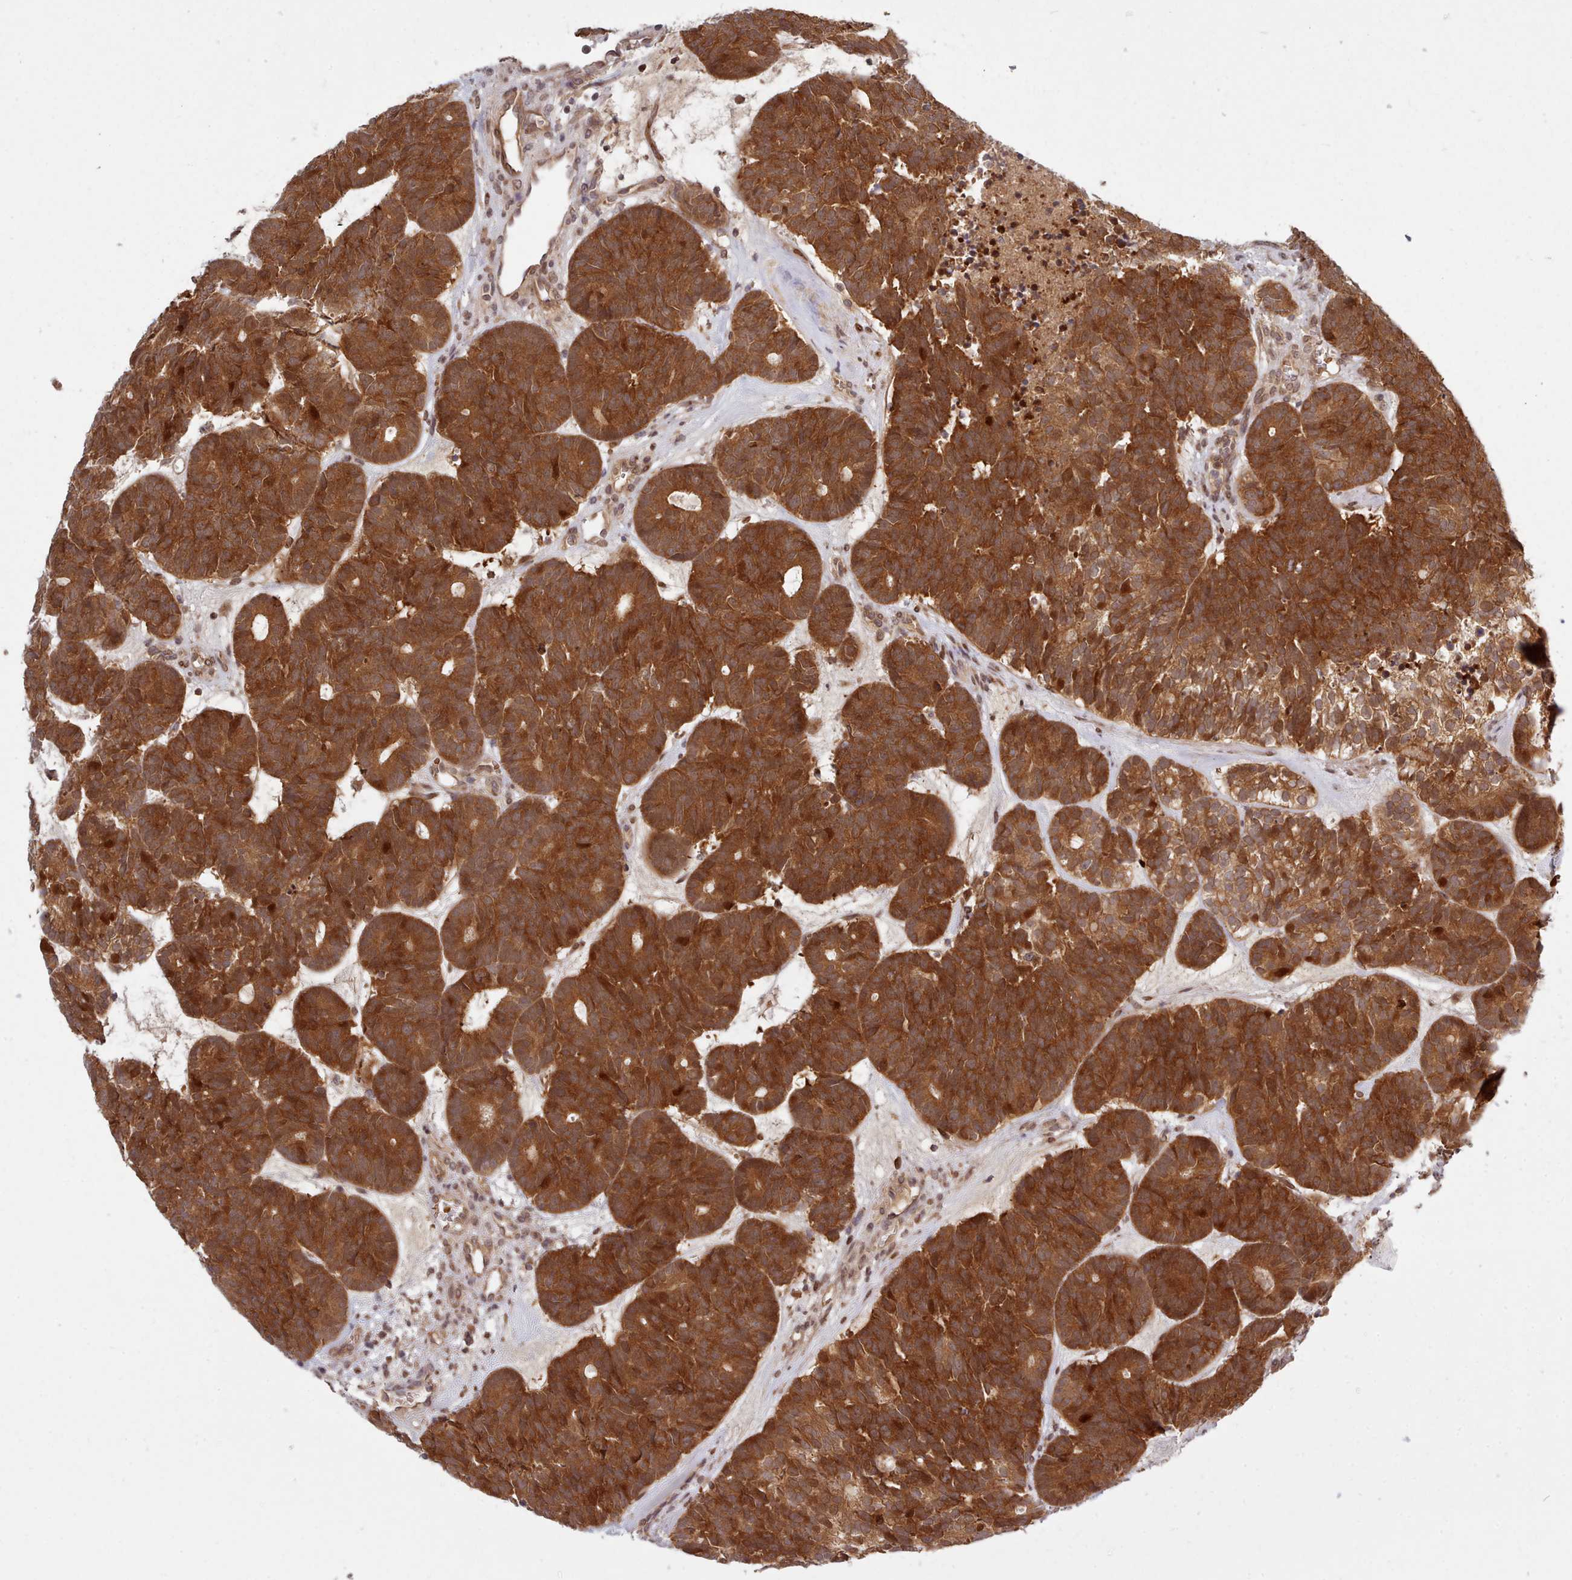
{"staining": {"intensity": "strong", "quantity": ">75%", "location": "cytoplasmic/membranous,nuclear"}, "tissue": "head and neck cancer", "cell_type": "Tumor cells", "image_type": "cancer", "snomed": [{"axis": "morphology", "description": "Adenocarcinoma, NOS"}, {"axis": "topography", "description": "Head-Neck"}], "caption": "Immunohistochemistry (IHC) of human adenocarcinoma (head and neck) reveals high levels of strong cytoplasmic/membranous and nuclear expression in about >75% of tumor cells.", "gene": "UBE2G1", "patient": {"sex": "female", "age": 81}}